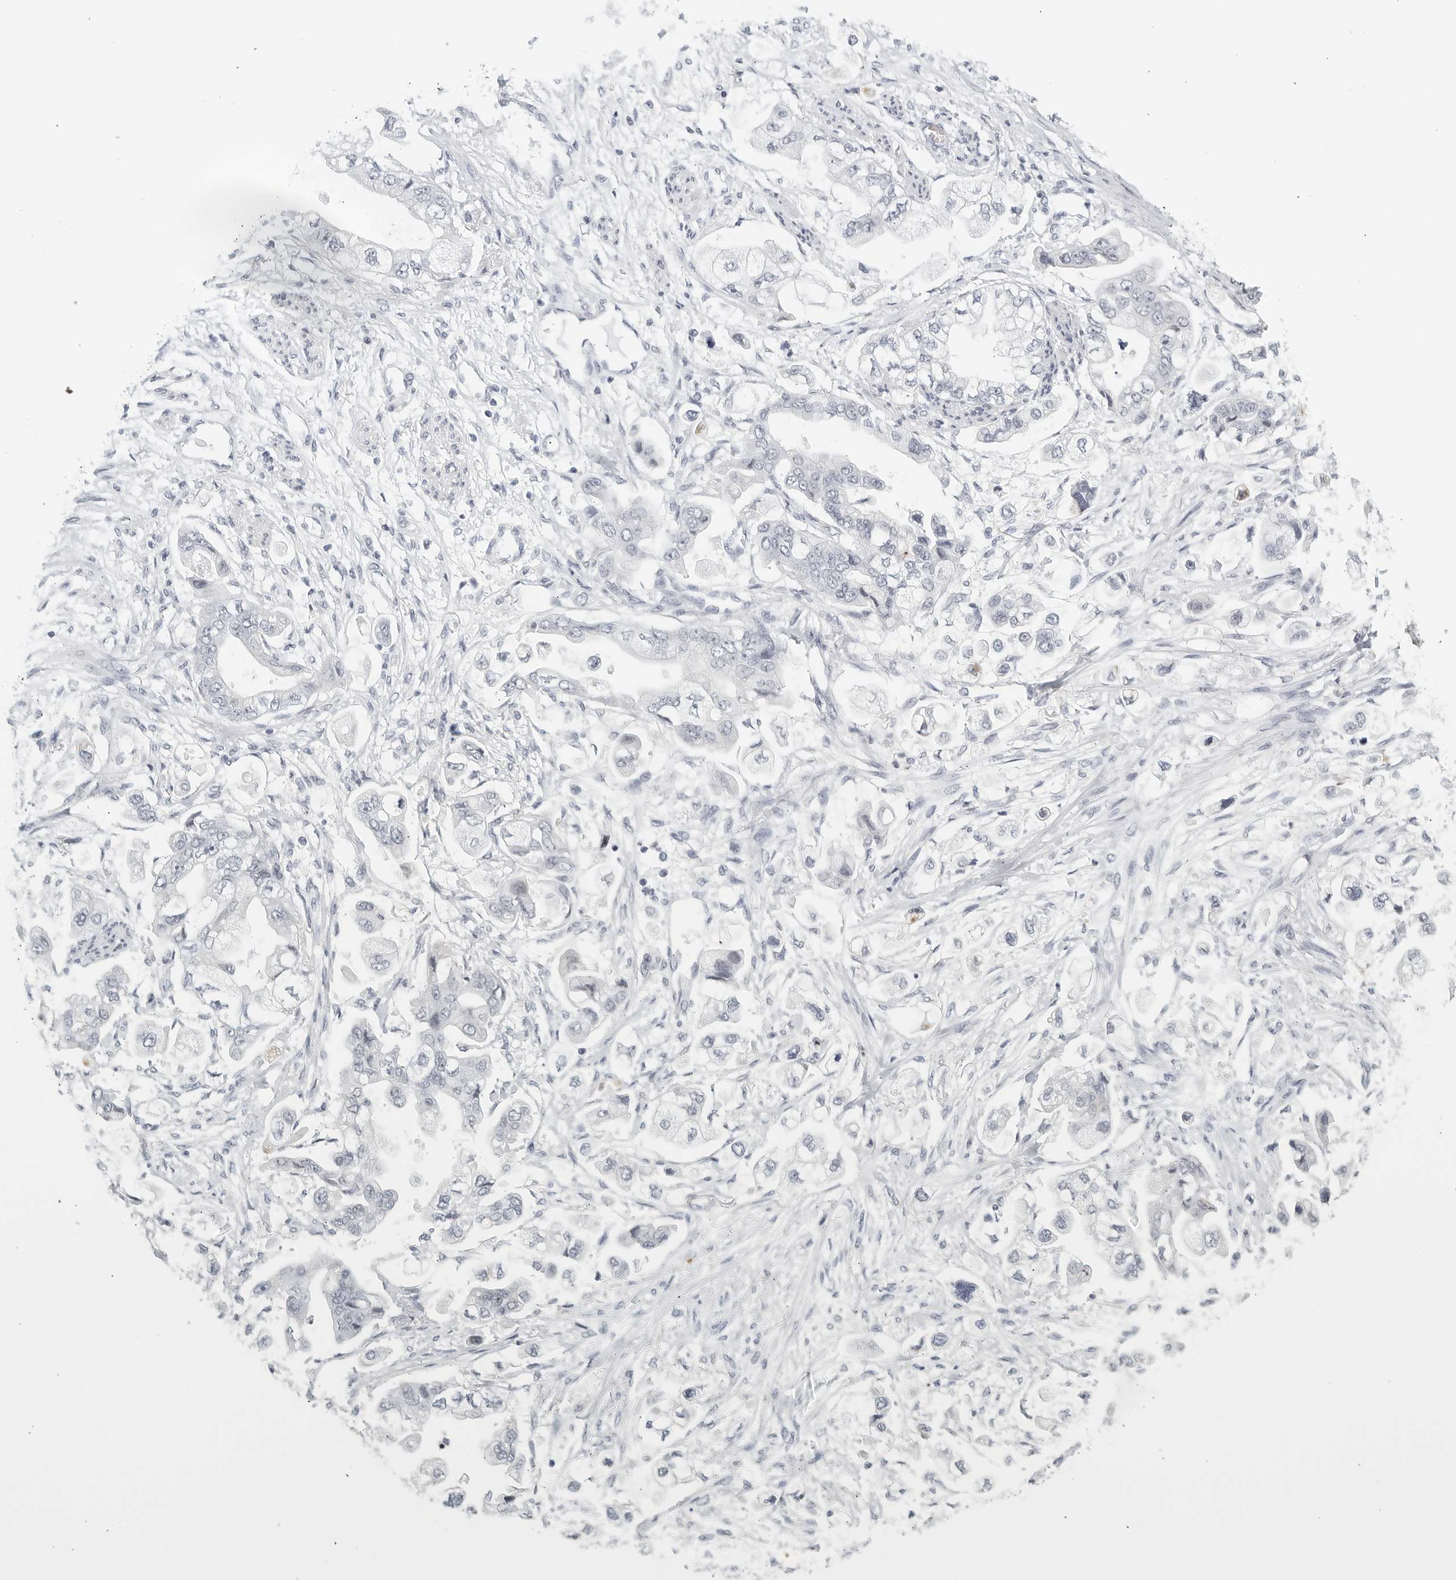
{"staining": {"intensity": "negative", "quantity": "none", "location": "none"}, "tissue": "stomach cancer", "cell_type": "Tumor cells", "image_type": "cancer", "snomed": [{"axis": "morphology", "description": "Adenocarcinoma, NOS"}, {"axis": "topography", "description": "Stomach"}], "caption": "This micrograph is of adenocarcinoma (stomach) stained with IHC to label a protein in brown with the nuclei are counter-stained blue. There is no positivity in tumor cells. (Brightfield microscopy of DAB (3,3'-diaminobenzidine) IHC at high magnification).", "gene": "KLK7", "patient": {"sex": "male", "age": 62}}